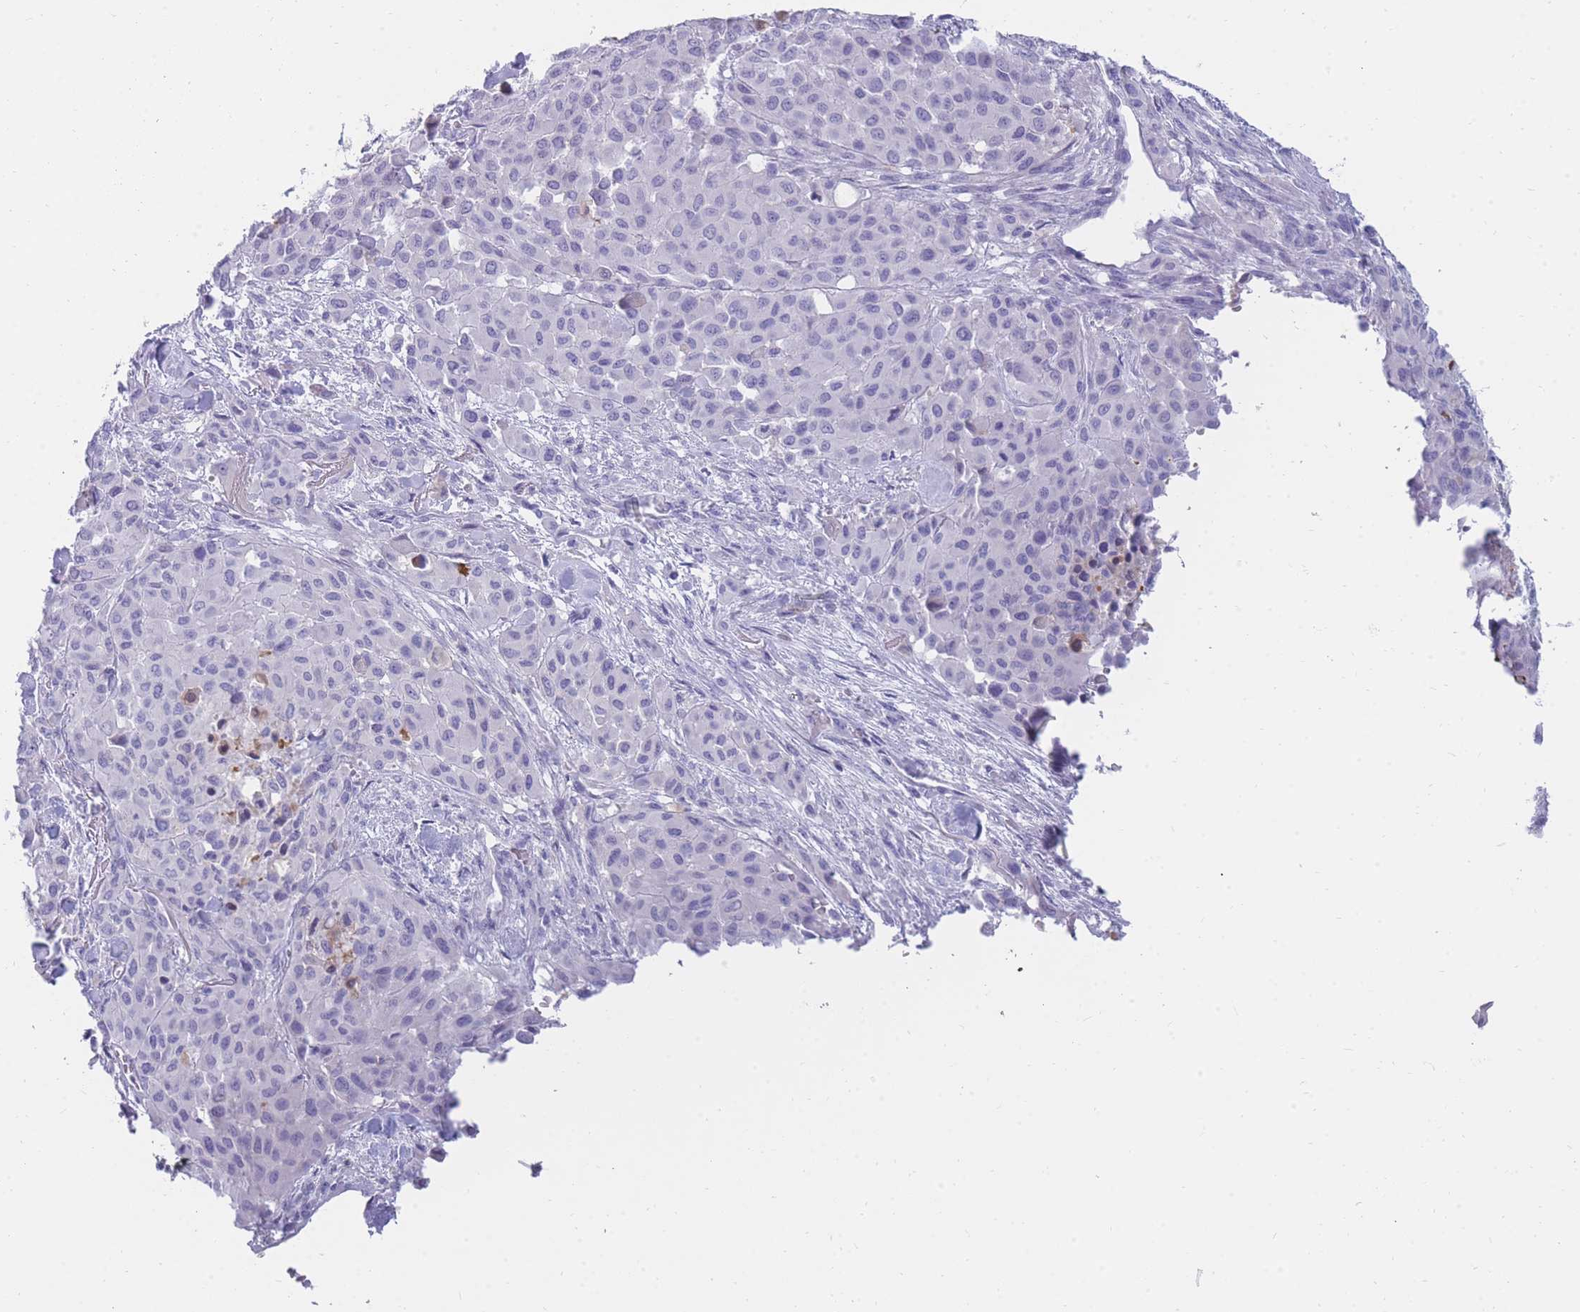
{"staining": {"intensity": "negative", "quantity": "none", "location": "none"}, "tissue": "melanoma", "cell_type": "Tumor cells", "image_type": "cancer", "snomed": [{"axis": "morphology", "description": "Malignant melanoma, Metastatic site"}, {"axis": "topography", "description": "Skin"}], "caption": "This is an immunohistochemistry histopathology image of melanoma. There is no staining in tumor cells.", "gene": "NKX1-2", "patient": {"sex": "female", "age": 81}}